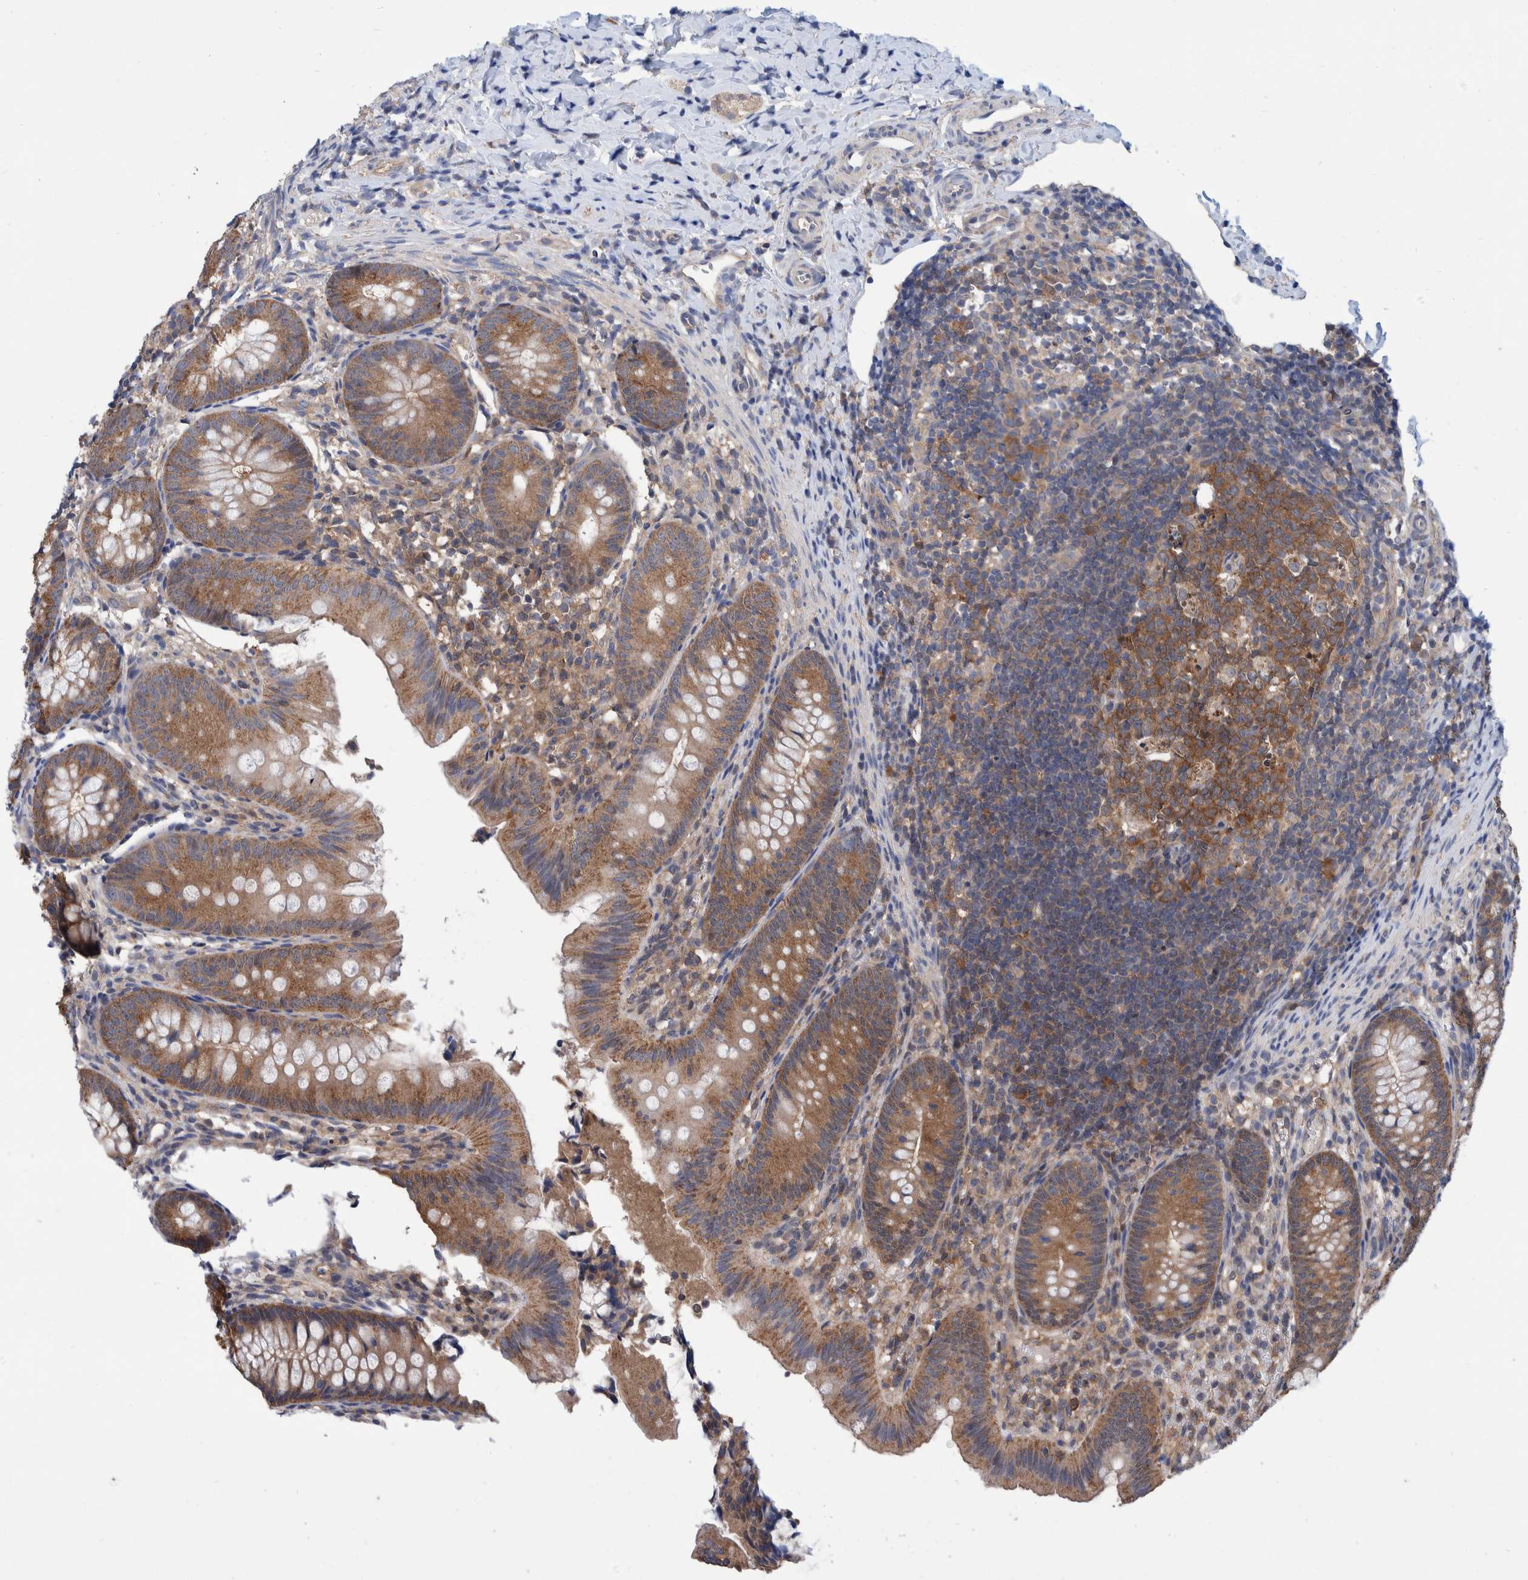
{"staining": {"intensity": "moderate", "quantity": ">75%", "location": "cytoplasmic/membranous"}, "tissue": "appendix", "cell_type": "Glandular cells", "image_type": "normal", "snomed": [{"axis": "morphology", "description": "Normal tissue, NOS"}, {"axis": "topography", "description": "Appendix"}], "caption": "Immunohistochemical staining of benign appendix demonstrates medium levels of moderate cytoplasmic/membranous positivity in about >75% of glandular cells. (IHC, brightfield microscopy, high magnification).", "gene": "PFAS", "patient": {"sex": "male", "age": 1}}